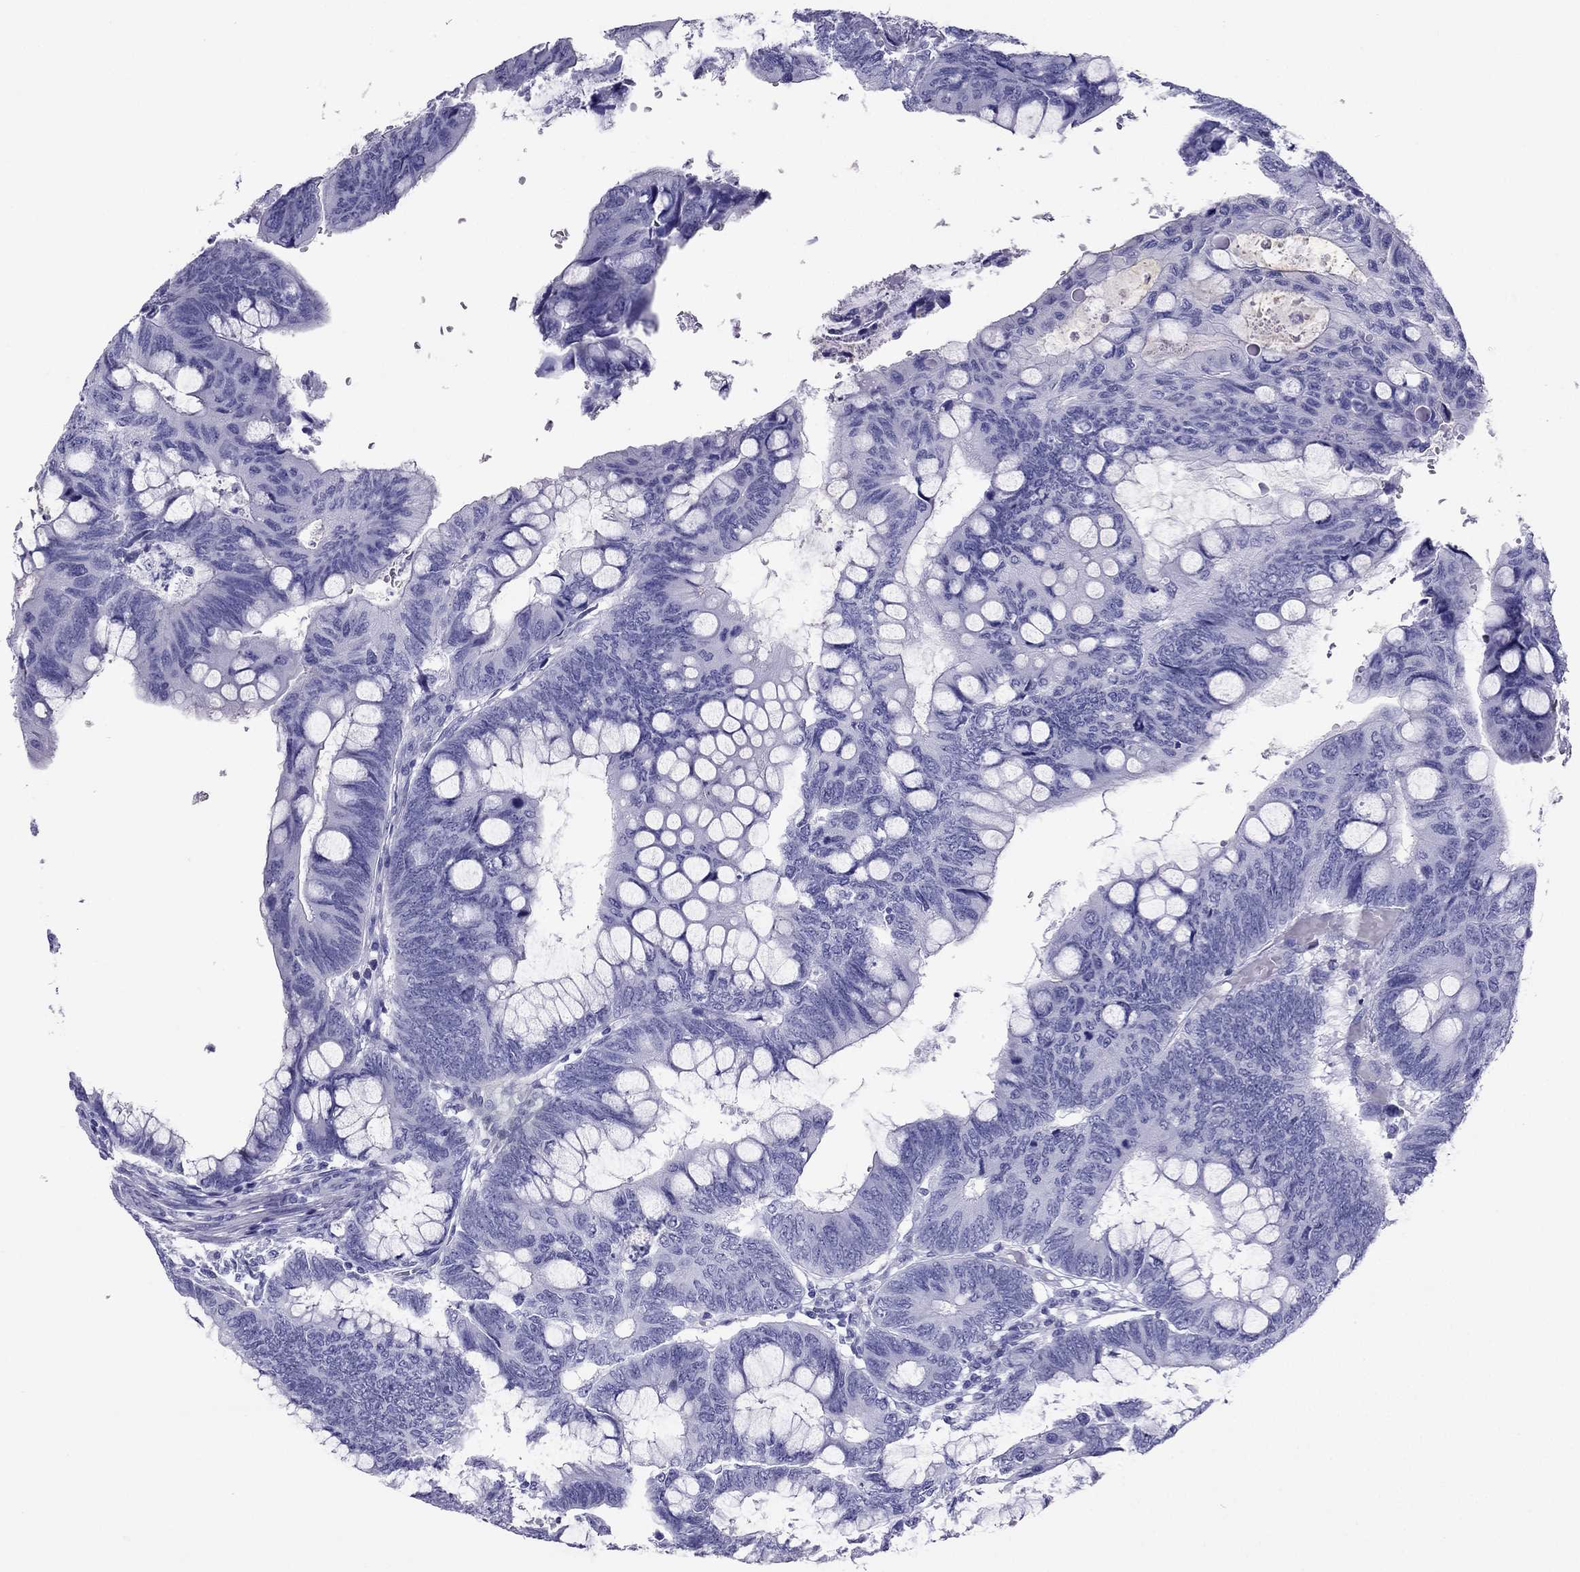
{"staining": {"intensity": "negative", "quantity": "none", "location": "none"}, "tissue": "colorectal cancer", "cell_type": "Tumor cells", "image_type": "cancer", "snomed": [{"axis": "morphology", "description": "Normal tissue, NOS"}, {"axis": "morphology", "description": "Adenocarcinoma, NOS"}, {"axis": "topography", "description": "Rectum"}], "caption": "A photomicrograph of colorectal cancer (adenocarcinoma) stained for a protein shows no brown staining in tumor cells. Brightfield microscopy of immunohistochemistry stained with DAB (3,3'-diaminobenzidine) (brown) and hematoxylin (blue), captured at high magnification.", "gene": "PDE6A", "patient": {"sex": "male", "age": 92}}